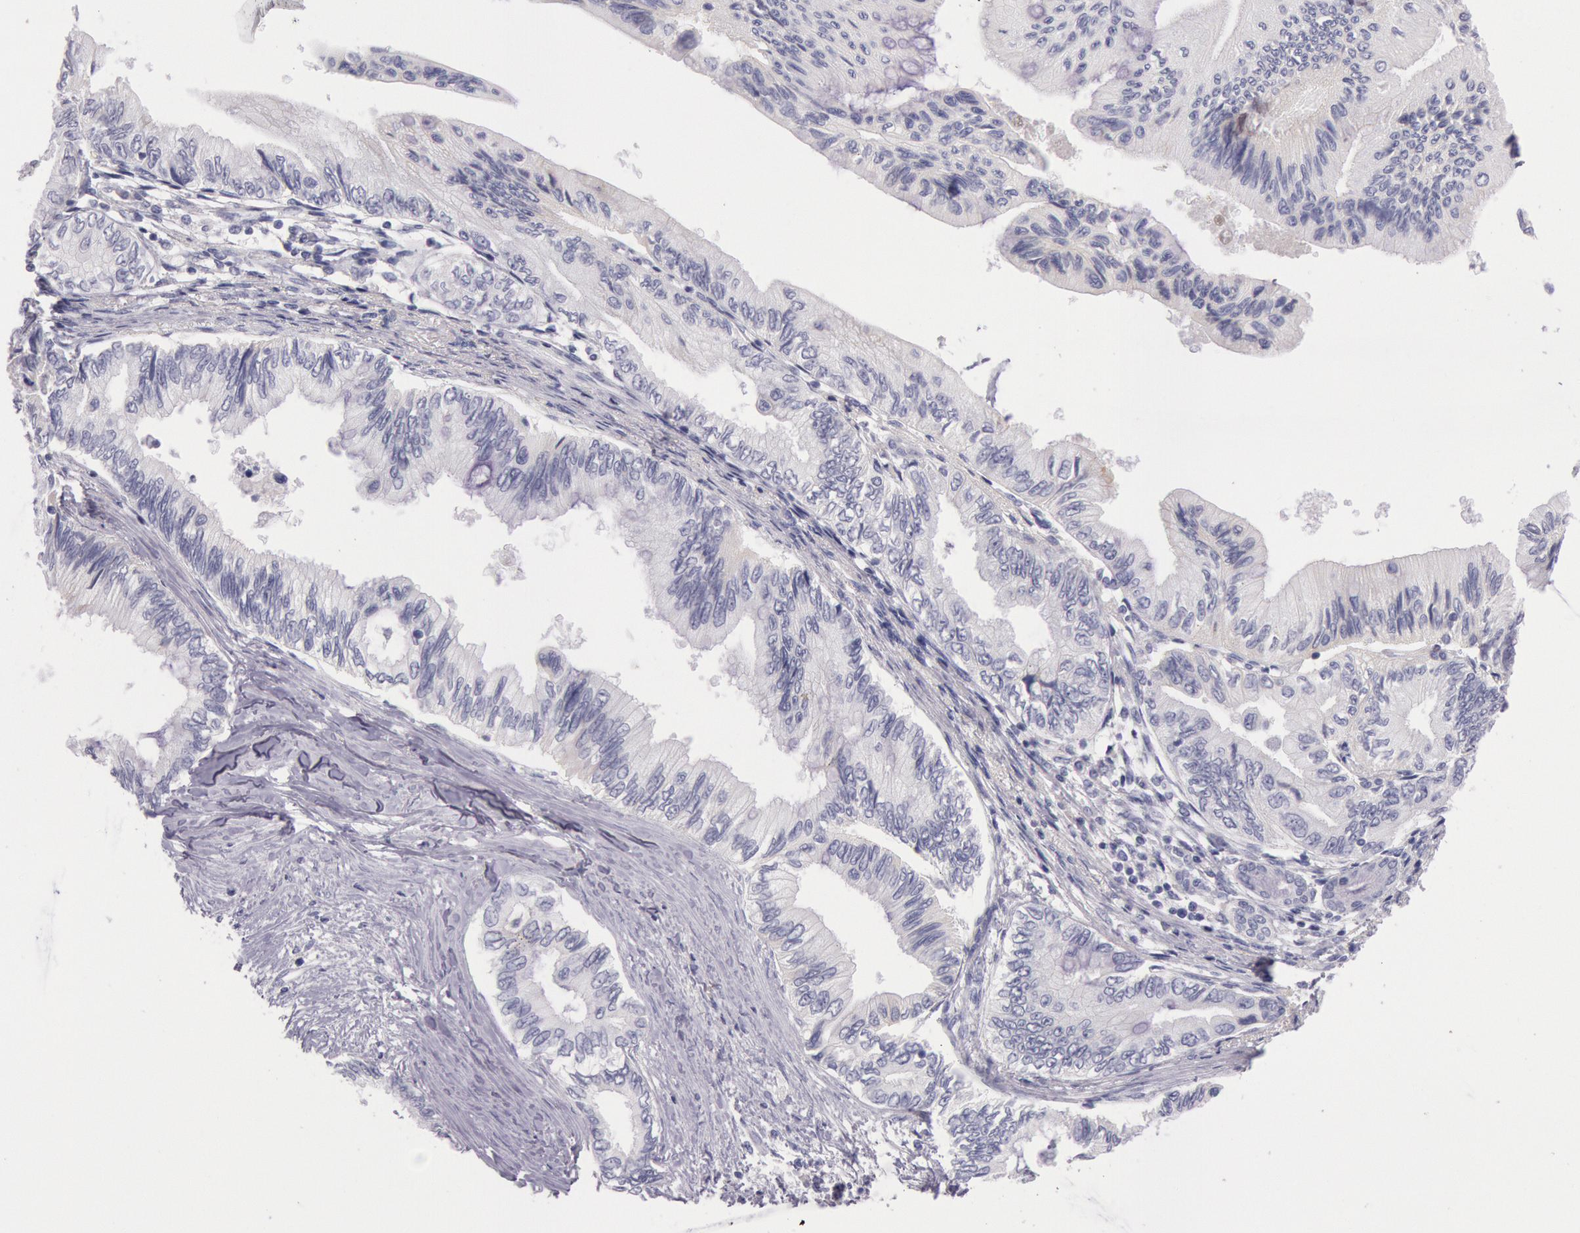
{"staining": {"intensity": "negative", "quantity": "none", "location": "none"}, "tissue": "pancreatic cancer", "cell_type": "Tumor cells", "image_type": "cancer", "snomed": [{"axis": "morphology", "description": "Adenocarcinoma, NOS"}, {"axis": "topography", "description": "Pancreas"}], "caption": "A photomicrograph of pancreatic cancer (adenocarcinoma) stained for a protein shows no brown staining in tumor cells. (Brightfield microscopy of DAB (3,3'-diaminobenzidine) immunohistochemistry at high magnification).", "gene": "EGFR", "patient": {"sex": "female", "age": 66}}